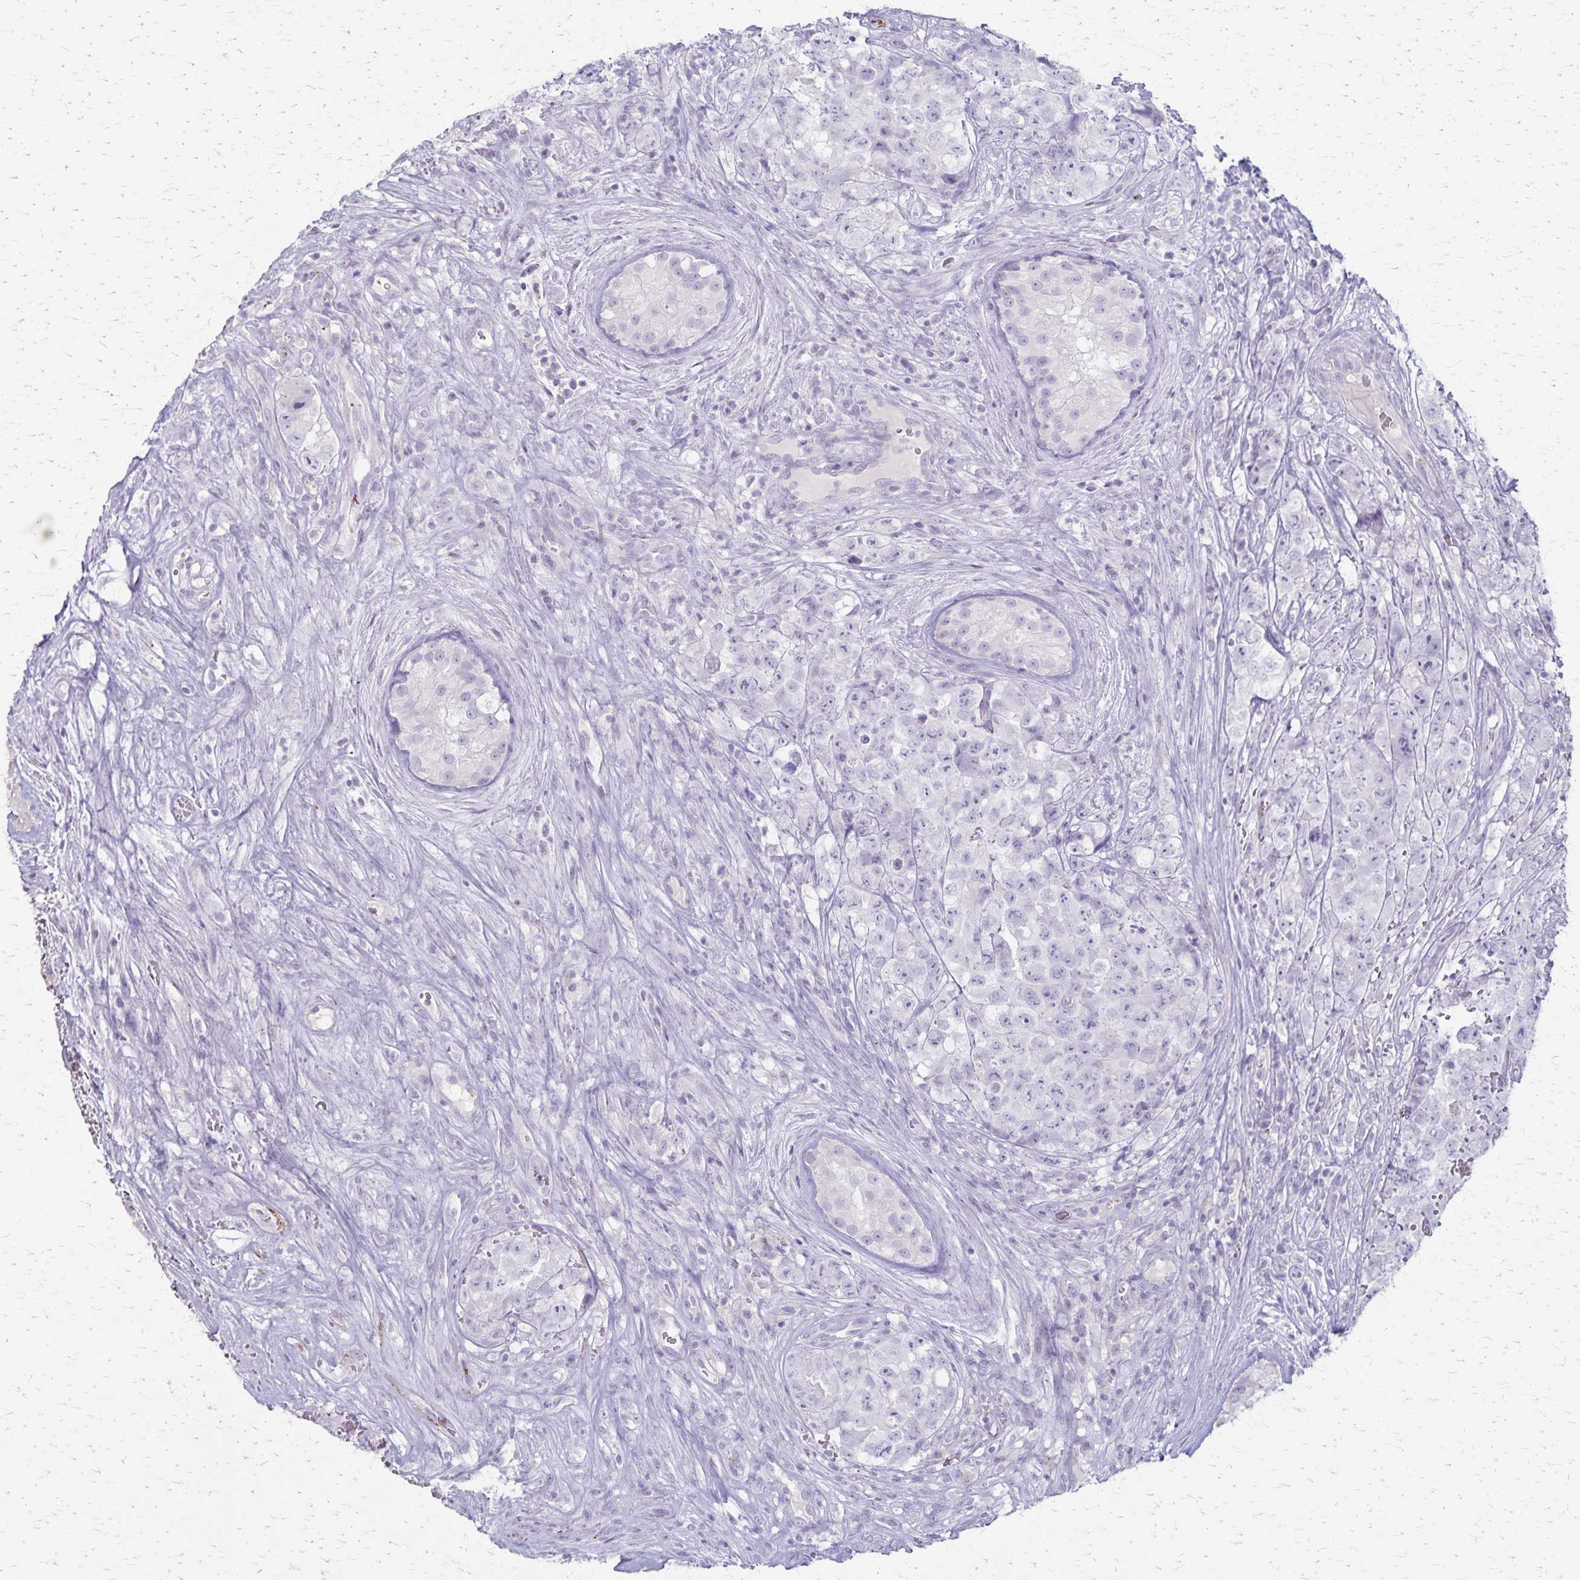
{"staining": {"intensity": "negative", "quantity": "none", "location": "none"}, "tissue": "testis cancer", "cell_type": "Tumor cells", "image_type": "cancer", "snomed": [{"axis": "morphology", "description": "Carcinoma, Embryonal, NOS"}, {"axis": "topography", "description": "Testis"}], "caption": "Immunohistochemistry (IHC) of testis embryonal carcinoma reveals no staining in tumor cells.", "gene": "RASL10B", "patient": {"sex": "male", "age": 18}}